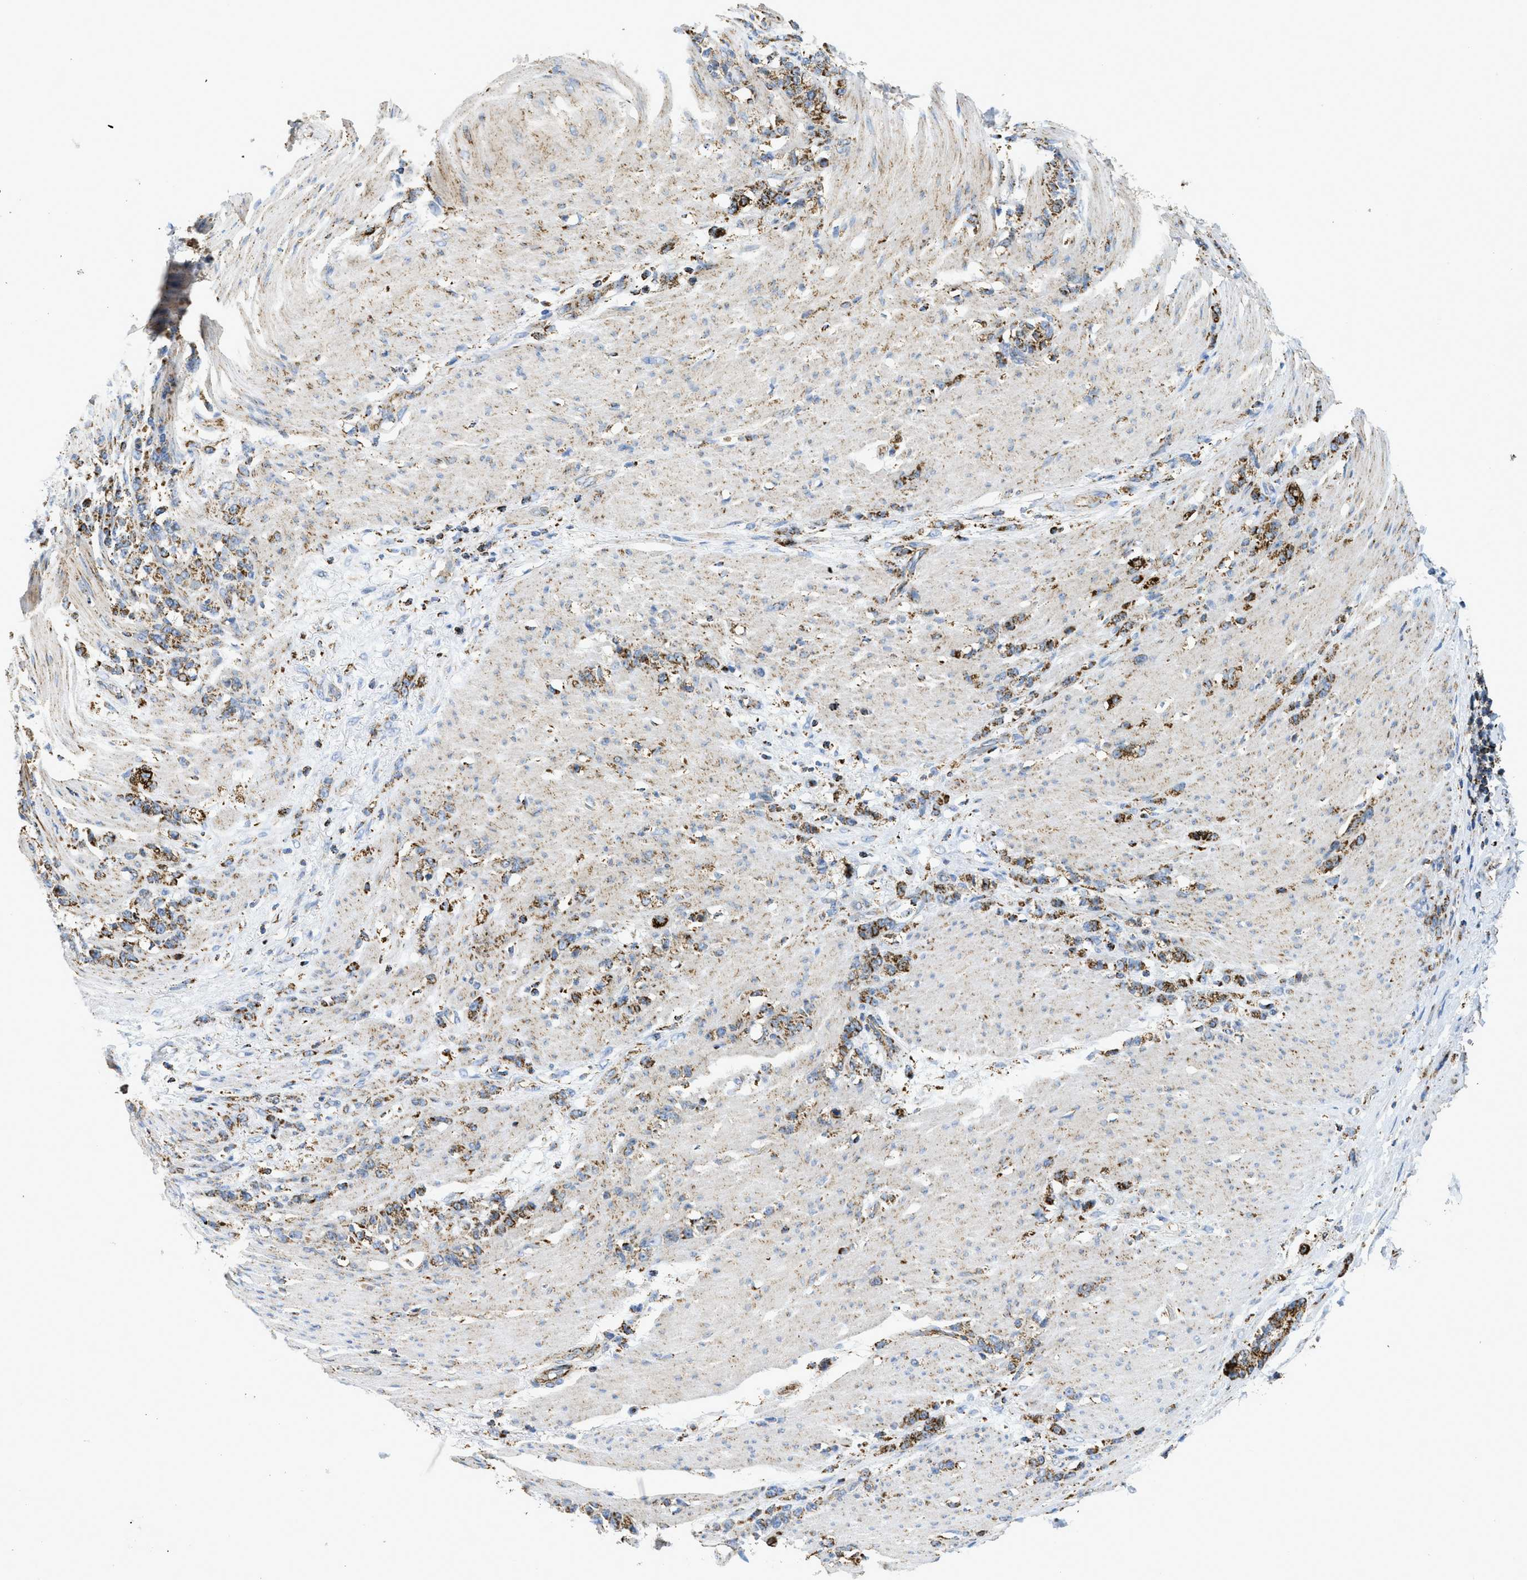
{"staining": {"intensity": "strong", "quantity": ">75%", "location": "cytoplasmic/membranous"}, "tissue": "stomach cancer", "cell_type": "Tumor cells", "image_type": "cancer", "snomed": [{"axis": "morphology", "description": "Adenocarcinoma, NOS"}, {"axis": "topography", "description": "Stomach, lower"}], "caption": "A high amount of strong cytoplasmic/membranous expression is identified in about >75% of tumor cells in adenocarcinoma (stomach) tissue. The protein of interest is shown in brown color, while the nuclei are stained blue.", "gene": "SQOR", "patient": {"sex": "male", "age": 88}}